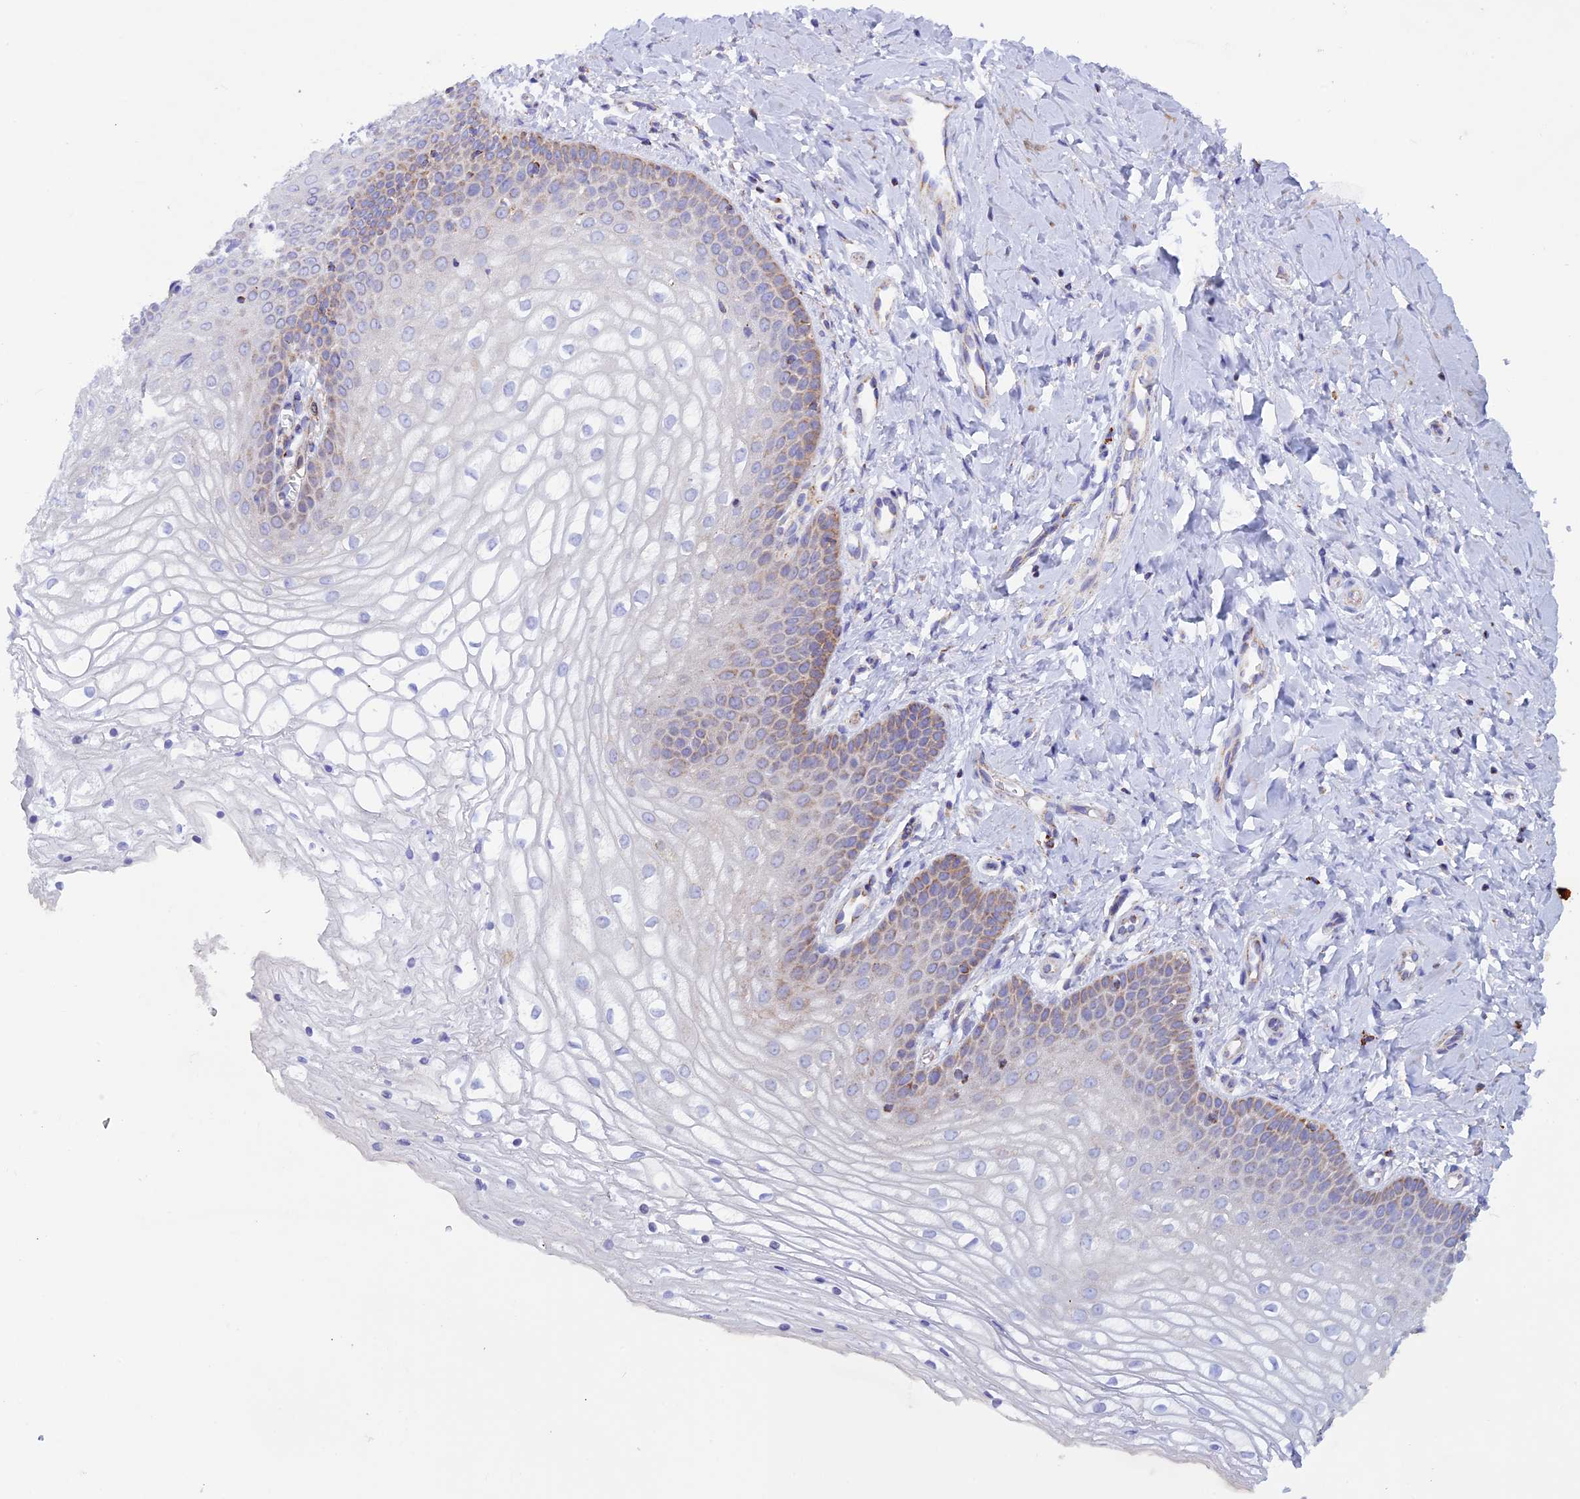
{"staining": {"intensity": "weak", "quantity": "25%-75%", "location": "cytoplasmic/membranous"}, "tissue": "vagina", "cell_type": "Squamous epithelial cells", "image_type": "normal", "snomed": [{"axis": "morphology", "description": "Normal tissue, NOS"}, {"axis": "topography", "description": "Vagina"}], "caption": "Immunohistochemistry (DAB (3,3'-diaminobenzidine)) staining of benign human vagina displays weak cytoplasmic/membranous protein positivity in approximately 25%-75% of squamous epithelial cells.", "gene": "GCDH", "patient": {"sex": "female", "age": 68}}